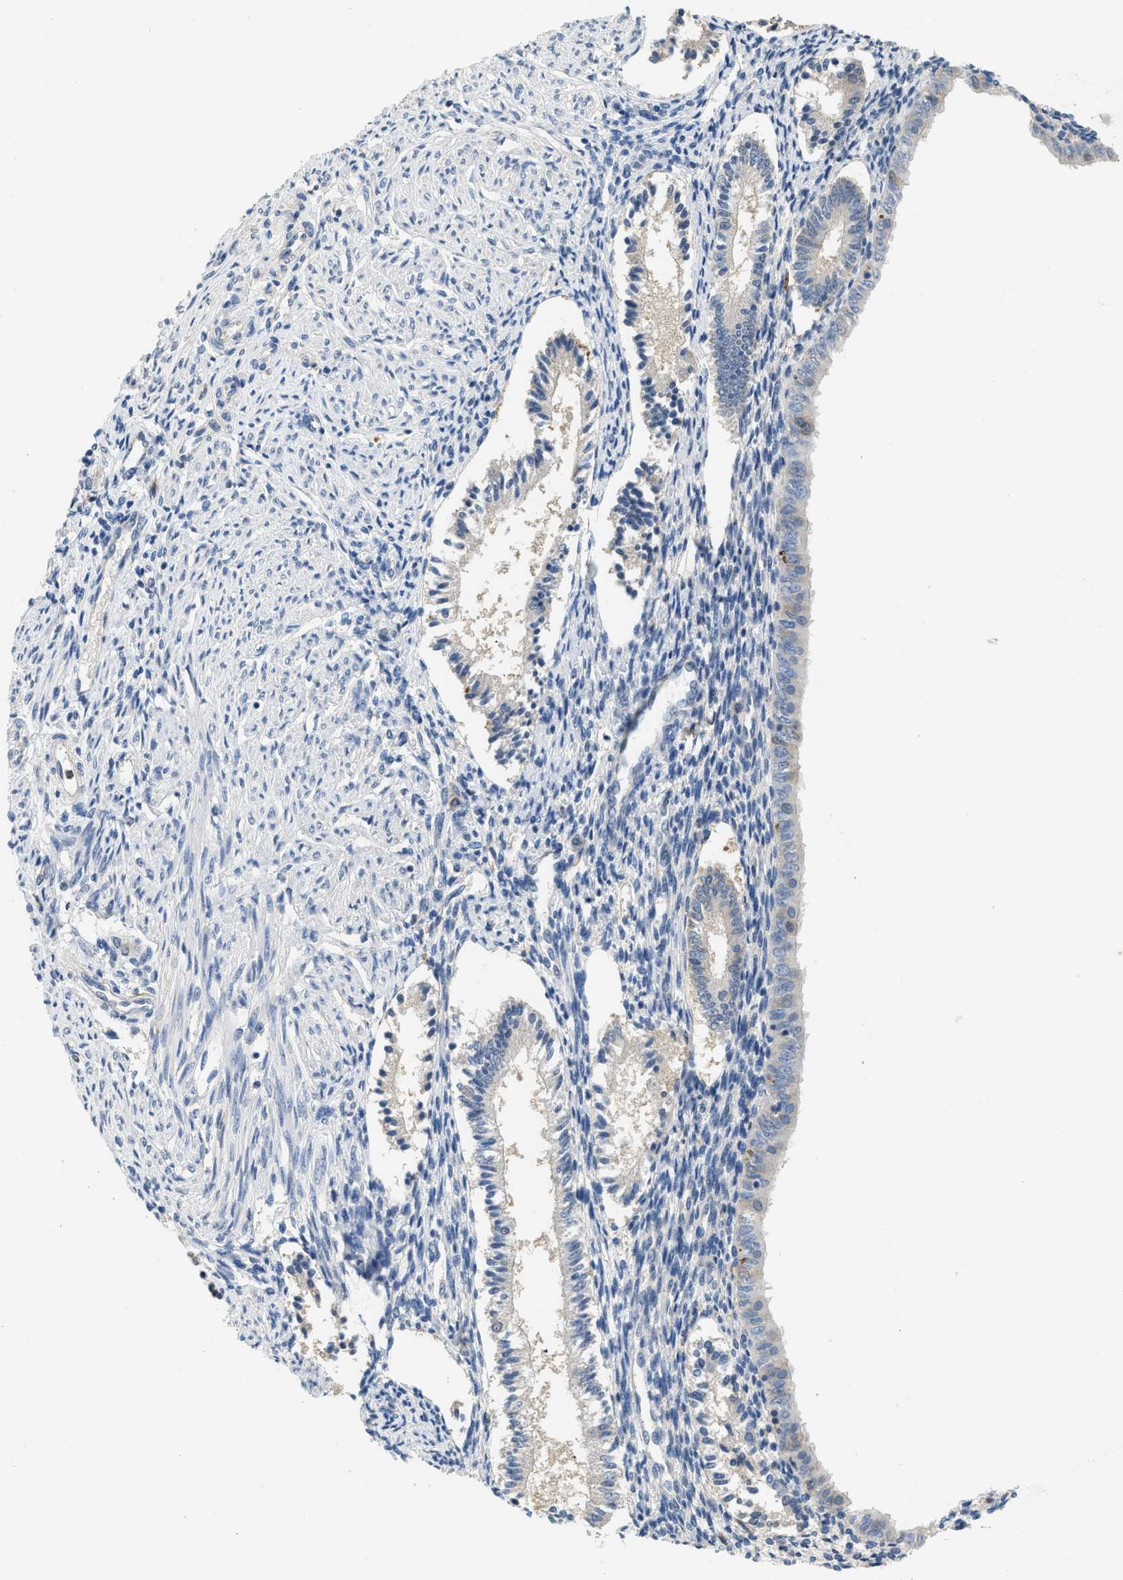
{"staining": {"intensity": "weak", "quantity": "25%-75%", "location": "cytoplasmic/membranous"}, "tissue": "endometrium", "cell_type": "Cells in endometrial stroma", "image_type": "normal", "snomed": [{"axis": "morphology", "description": "Normal tissue, NOS"}, {"axis": "topography", "description": "Endometrium"}], "caption": "Immunohistochemistry (IHC) image of normal human endometrium stained for a protein (brown), which displays low levels of weak cytoplasmic/membranous expression in approximately 25%-75% of cells in endometrial stroma.", "gene": "RHBDF2", "patient": {"sex": "female", "age": 42}}